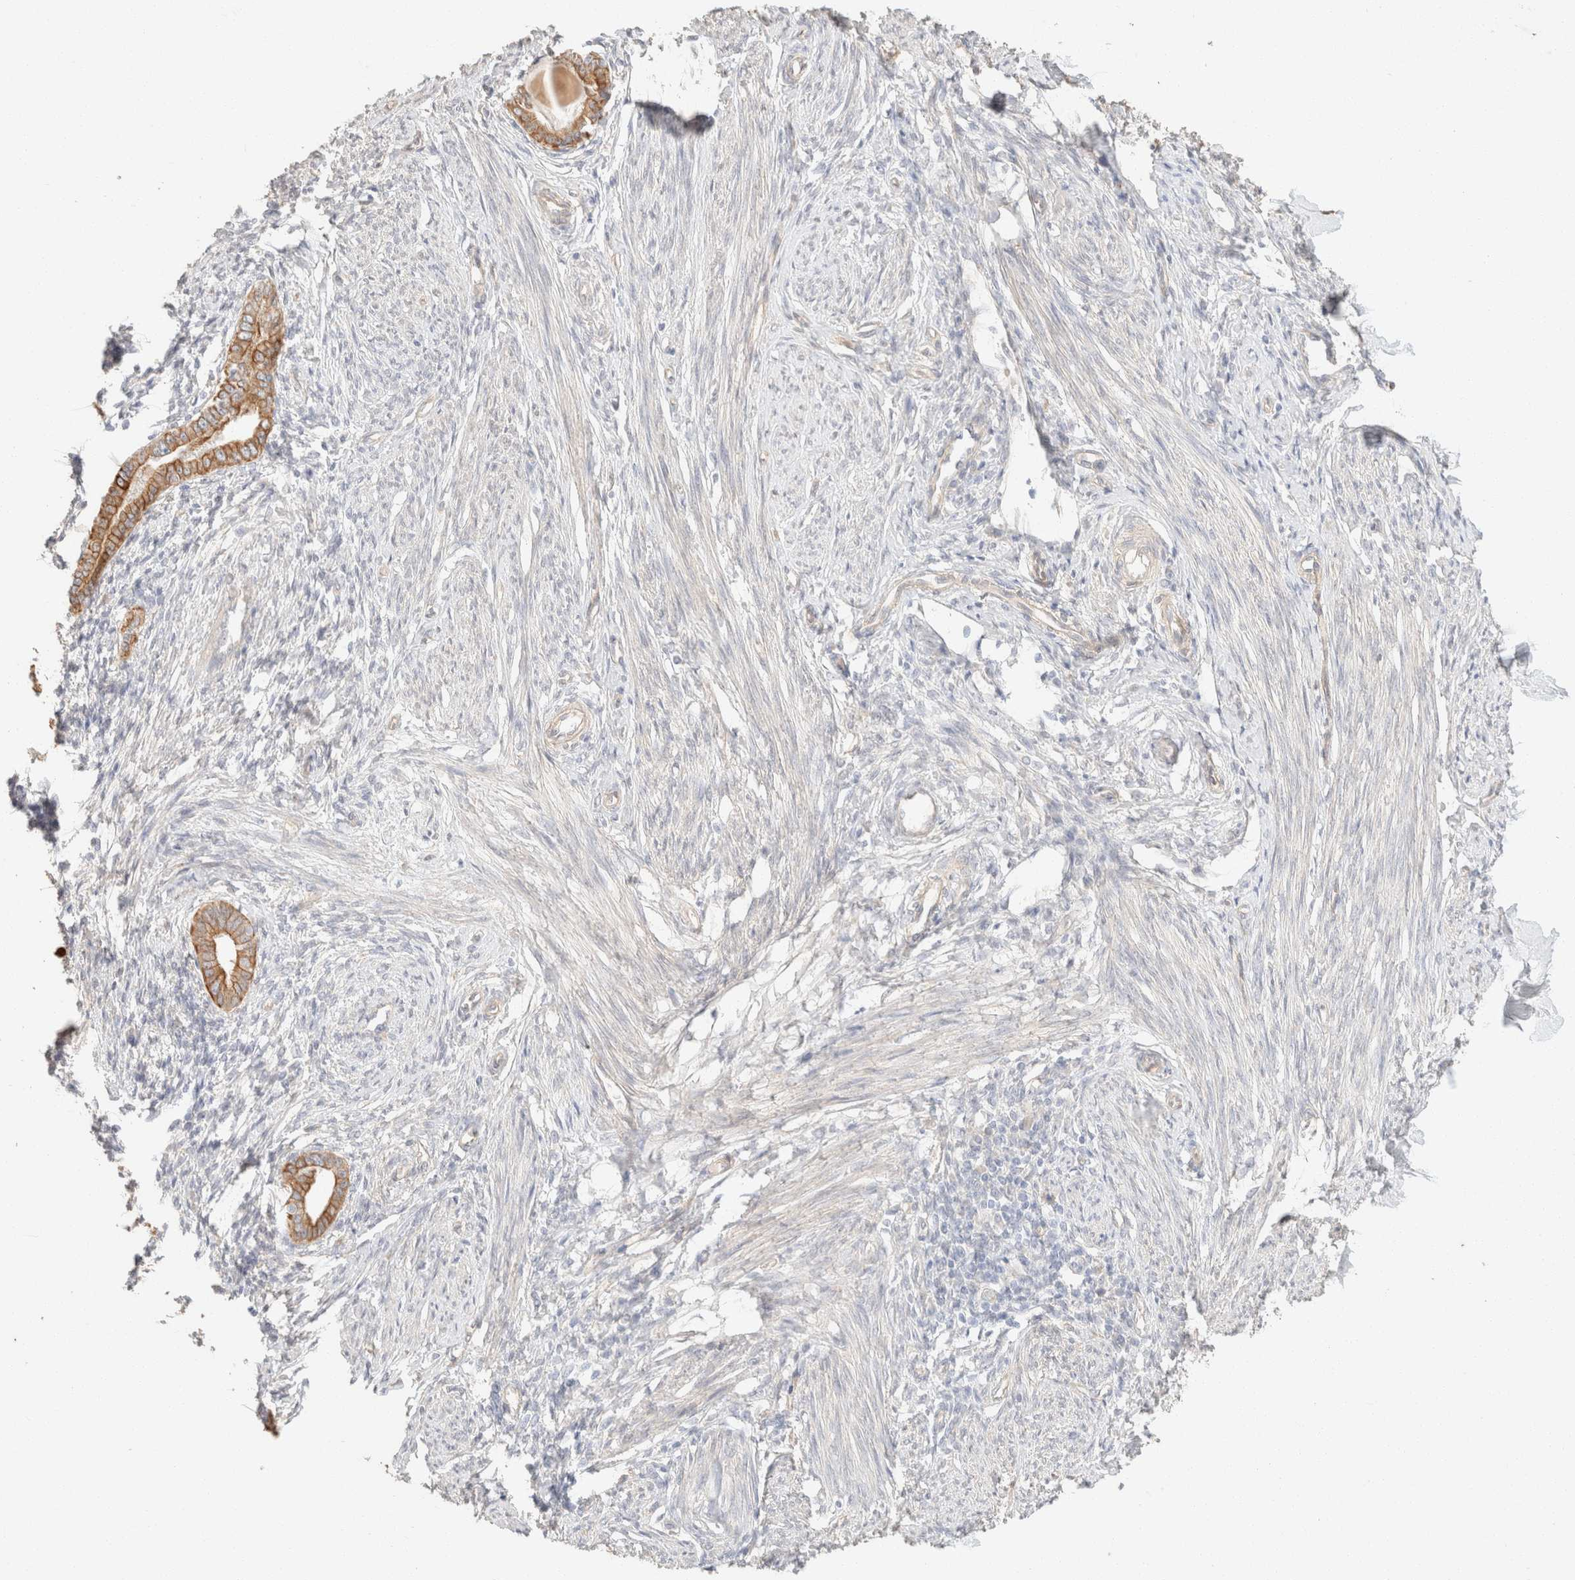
{"staining": {"intensity": "negative", "quantity": "none", "location": "none"}, "tissue": "endometrium", "cell_type": "Cells in endometrial stroma", "image_type": "normal", "snomed": [{"axis": "morphology", "description": "Normal tissue, NOS"}, {"axis": "topography", "description": "Endometrium"}], "caption": "Cells in endometrial stroma are negative for brown protein staining in benign endometrium. (DAB (3,3'-diaminobenzidine) immunohistochemistry with hematoxylin counter stain).", "gene": "CSNK1E", "patient": {"sex": "female", "age": 56}}